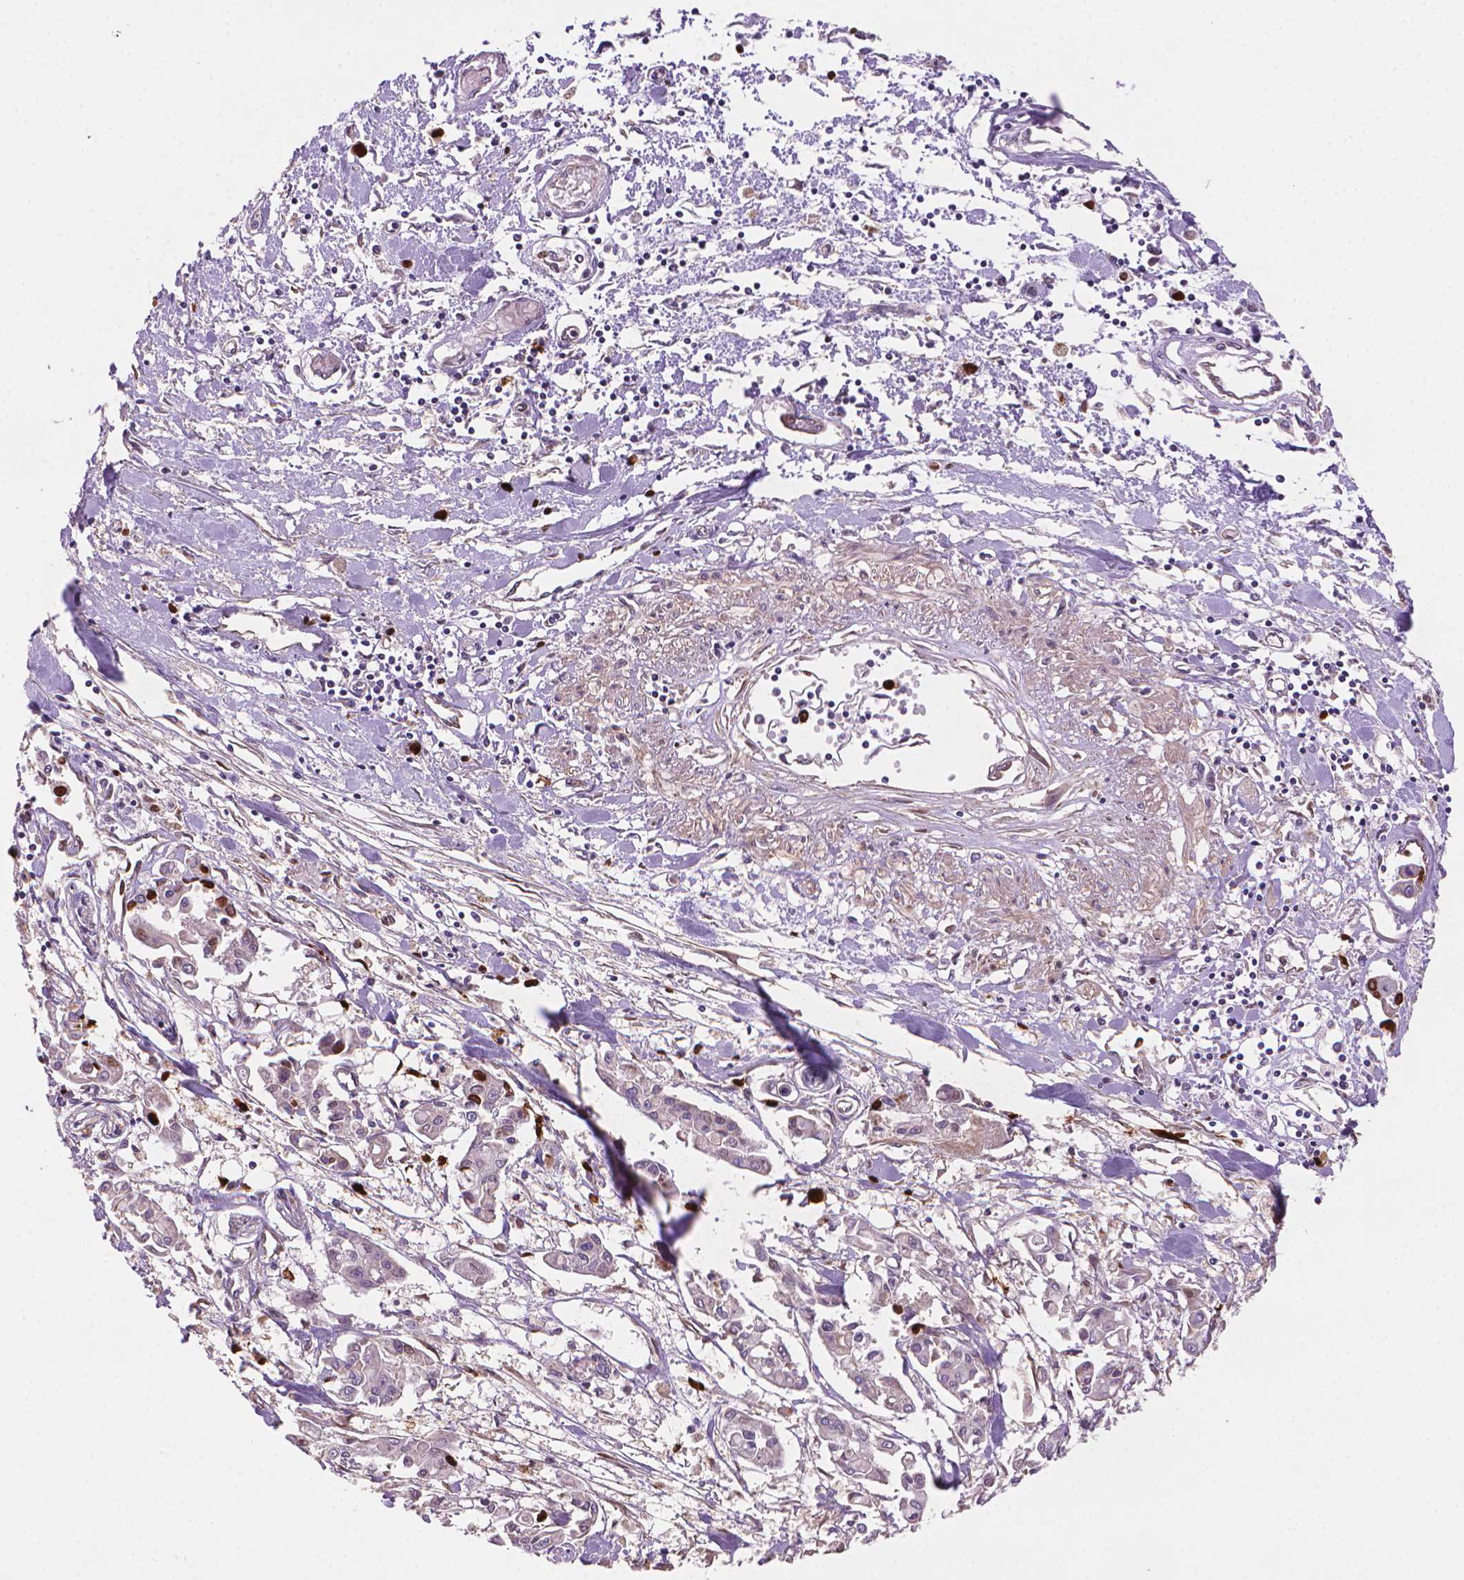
{"staining": {"intensity": "negative", "quantity": "none", "location": "none"}, "tissue": "pancreatic cancer", "cell_type": "Tumor cells", "image_type": "cancer", "snomed": [{"axis": "morphology", "description": "Adenocarcinoma, NOS"}, {"axis": "topography", "description": "Pancreas"}], "caption": "High power microscopy image of an immunohistochemistry photomicrograph of pancreatic cancer (adenocarcinoma), revealing no significant staining in tumor cells. Nuclei are stained in blue.", "gene": "AMMECR1", "patient": {"sex": "male", "age": 61}}